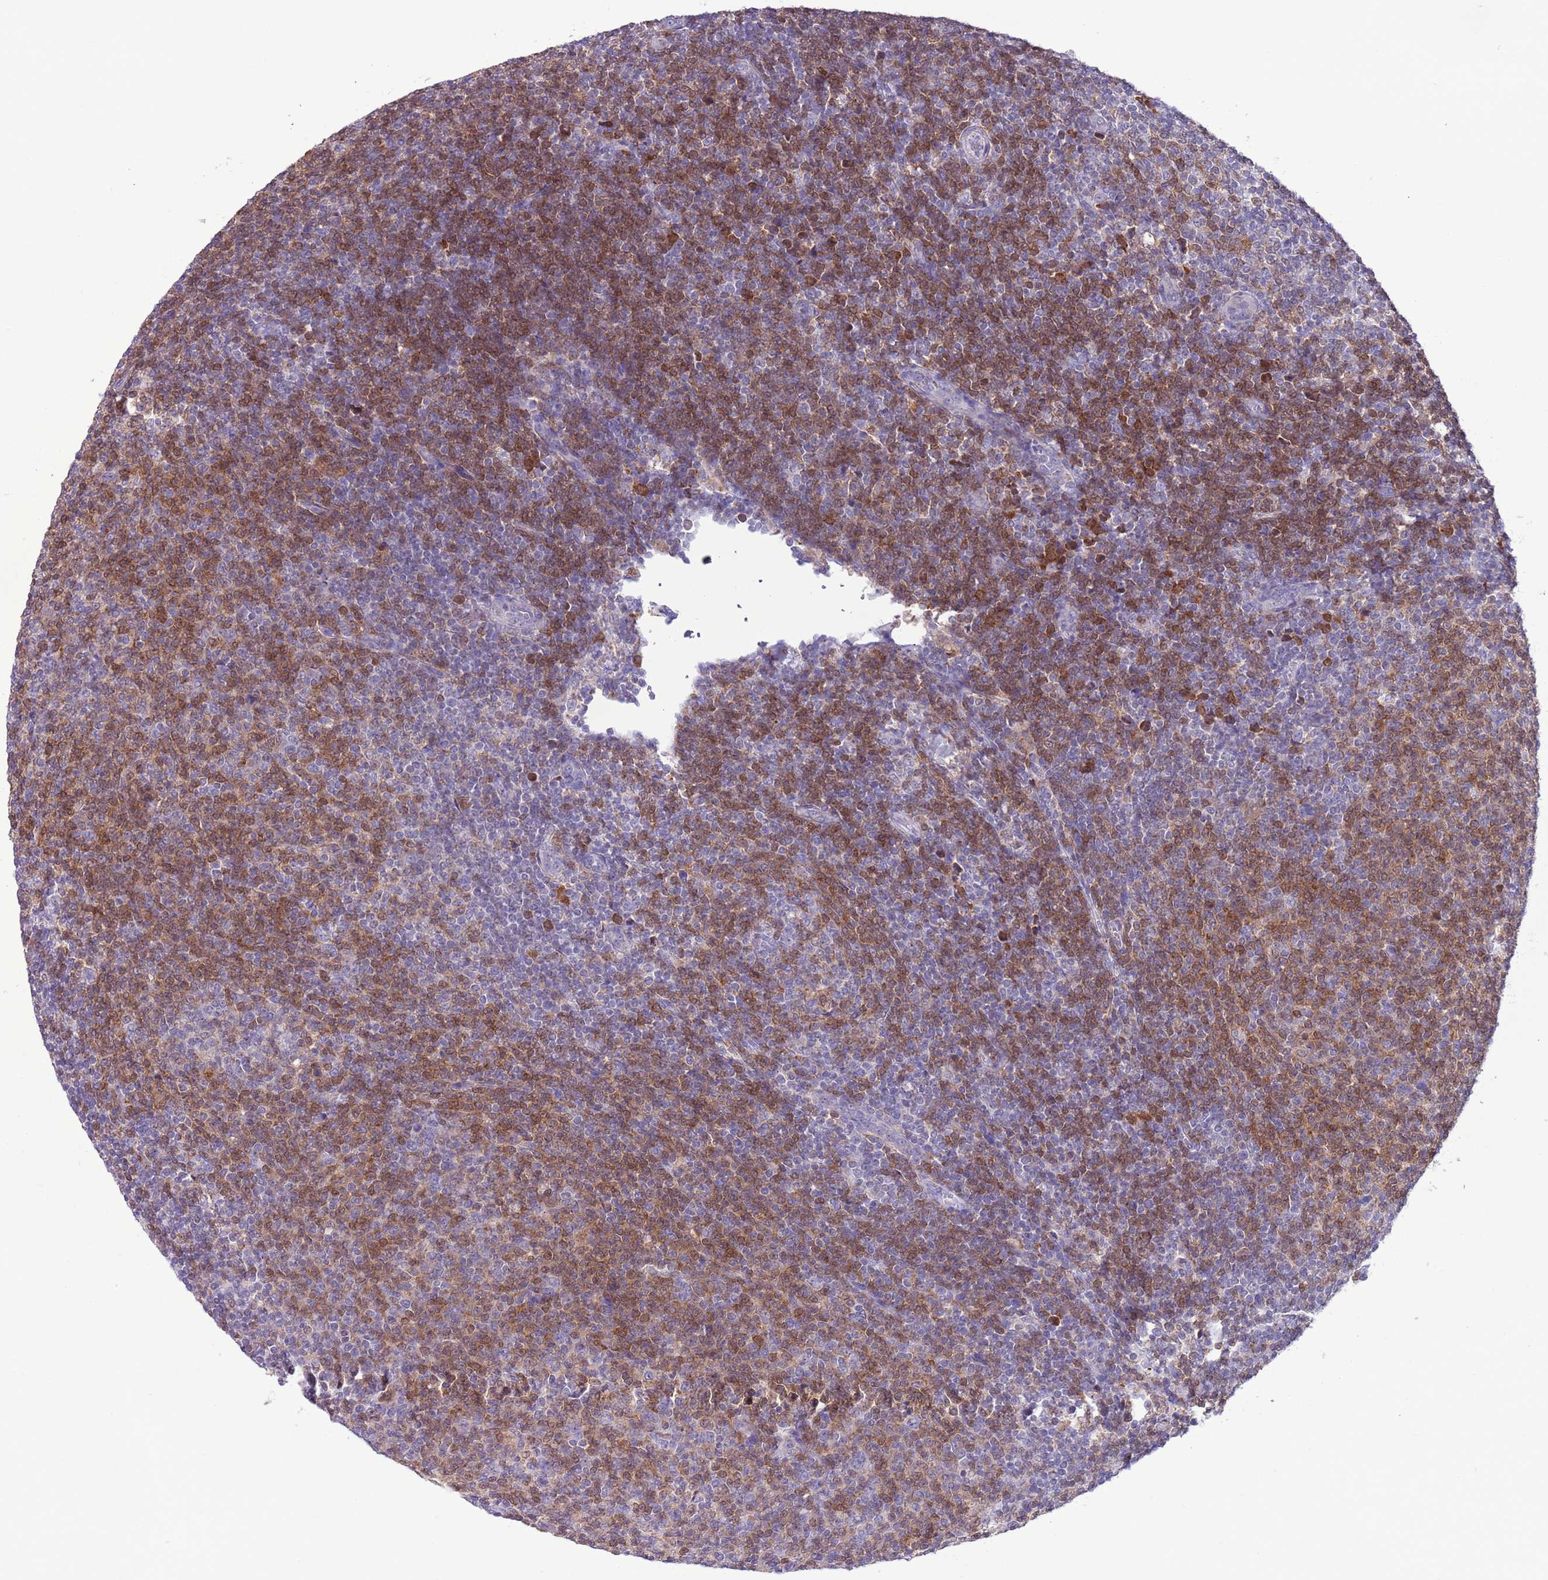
{"staining": {"intensity": "moderate", "quantity": "25%-75%", "location": "cytoplasmic/membranous,nuclear"}, "tissue": "lymphoma", "cell_type": "Tumor cells", "image_type": "cancer", "snomed": [{"axis": "morphology", "description": "Malignant lymphoma, non-Hodgkin's type, Low grade"}, {"axis": "topography", "description": "Lymph node"}], "caption": "This image displays immunohistochemistry (IHC) staining of low-grade malignant lymphoma, non-Hodgkin's type, with medium moderate cytoplasmic/membranous and nuclear staining in about 25%-75% of tumor cells.", "gene": "PFKFB2", "patient": {"sex": "male", "age": 66}}